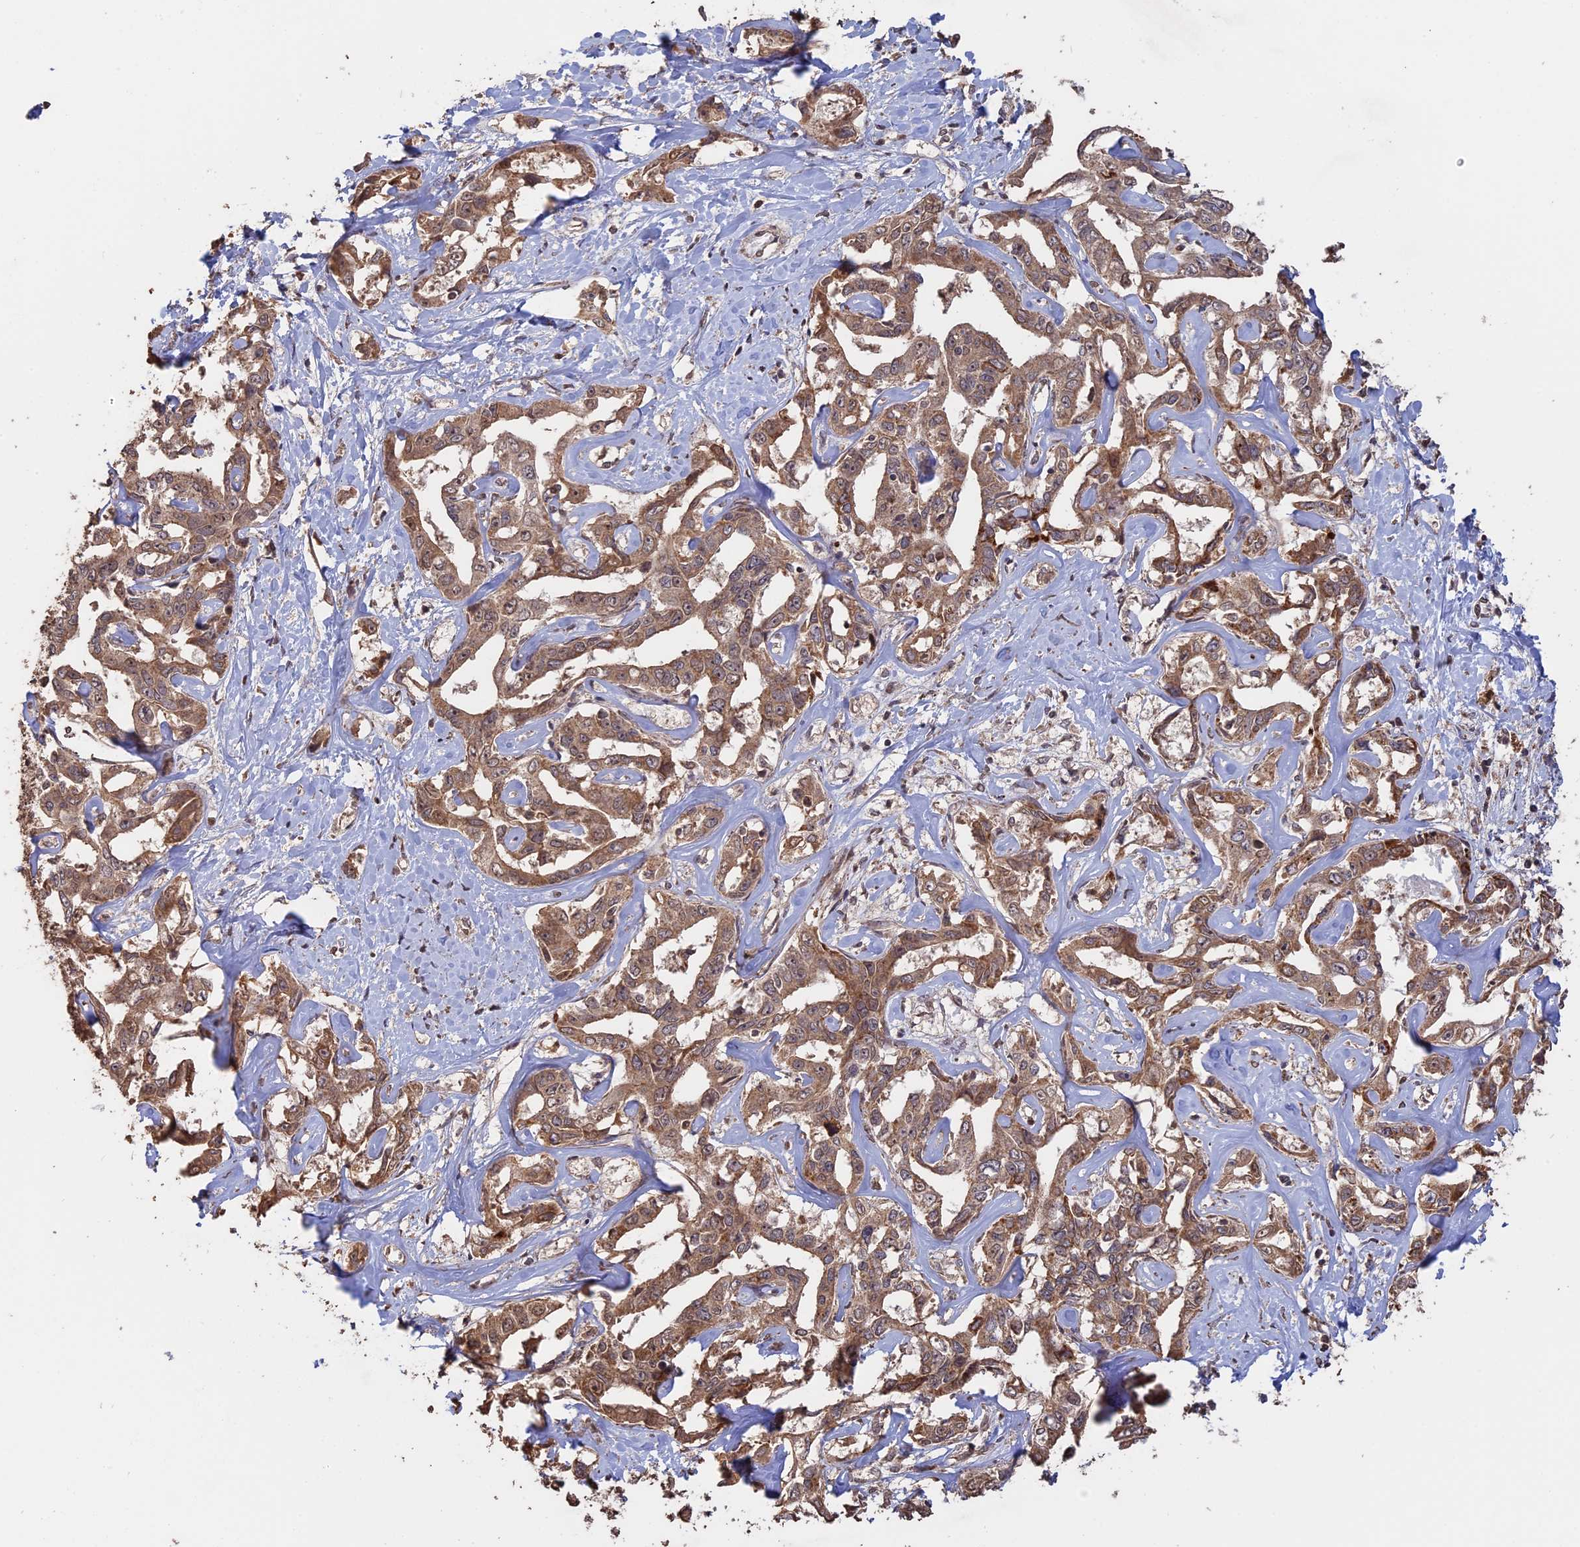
{"staining": {"intensity": "moderate", "quantity": ">75%", "location": "cytoplasmic/membranous,nuclear"}, "tissue": "liver cancer", "cell_type": "Tumor cells", "image_type": "cancer", "snomed": [{"axis": "morphology", "description": "Cholangiocarcinoma"}, {"axis": "topography", "description": "Liver"}], "caption": "This is a histology image of IHC staining of liver cancer (cholangiocarcinoma), which shows moderate expression in the cytoplasmic/membranous and nuclear of tumor cells.", "gene": "FAM210B", "patient": {"sex": "male", "age": 59}}